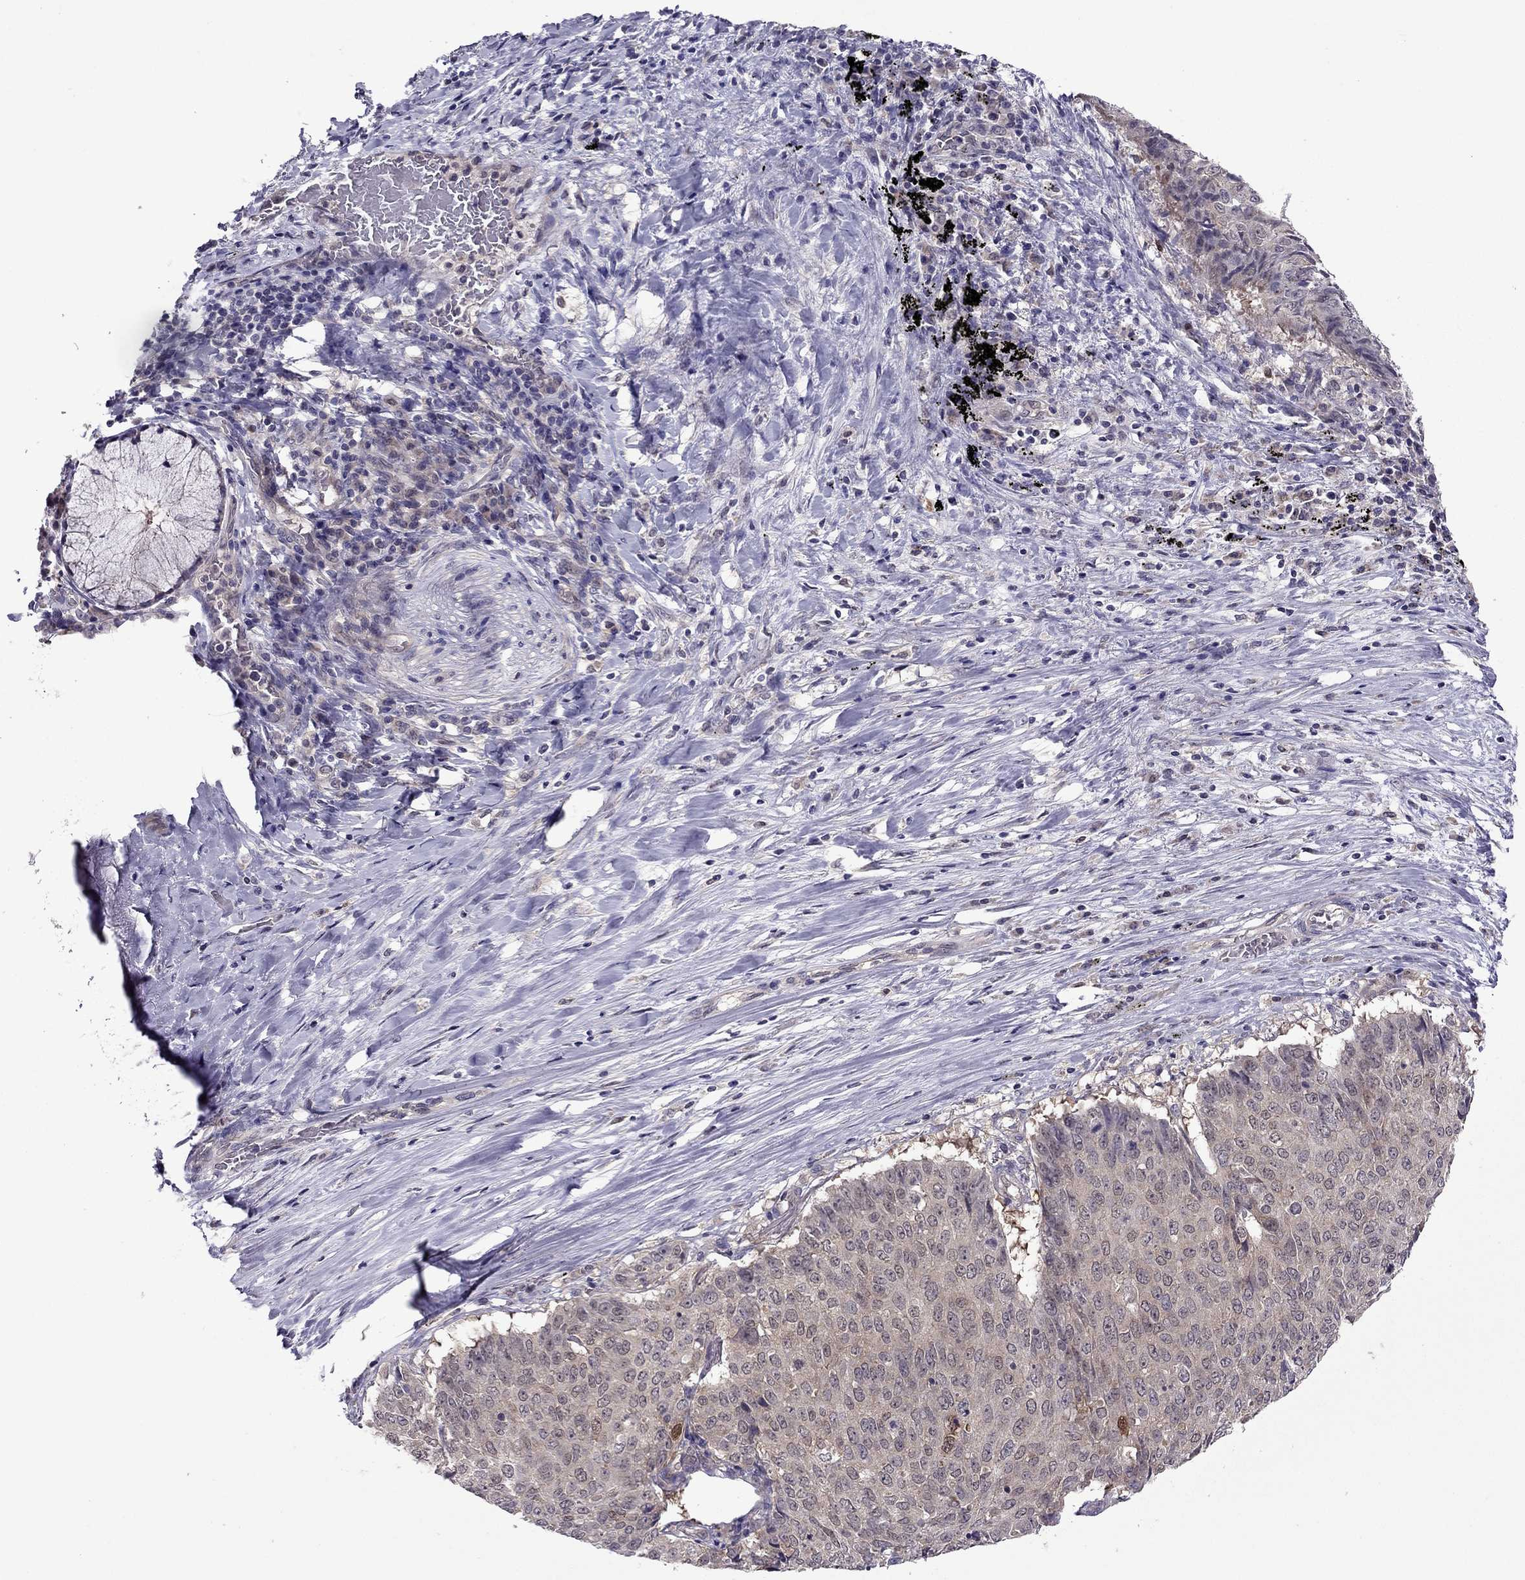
{"staining": {"intensity": "weak", "quantity": ">75%", "location": "cytoplasmic/membranous"}, "tissue": "lung cancer", "cell_type": "Tumor cells", "image_type": "cancer", "snomed": [{"axis": "morphology", "description": "Normal tissue, NOS"}, {"axis": "morphology", "description": "Squamous cell carcinoma, NOS"}, {"axis": "topography", "description": "Bronchus"}, {"axis": "topography", "description": "Lung"}], "caption": "A histopathology image showing weak cytoplasmic/membranous expression in approximately >75% of tumor cells in lung cancer (squamous cell carcinoma), as visualized by brown immunohistochemical staining.", "gene": "CDK5", "patient": {"sex": "male", "age": 64}}